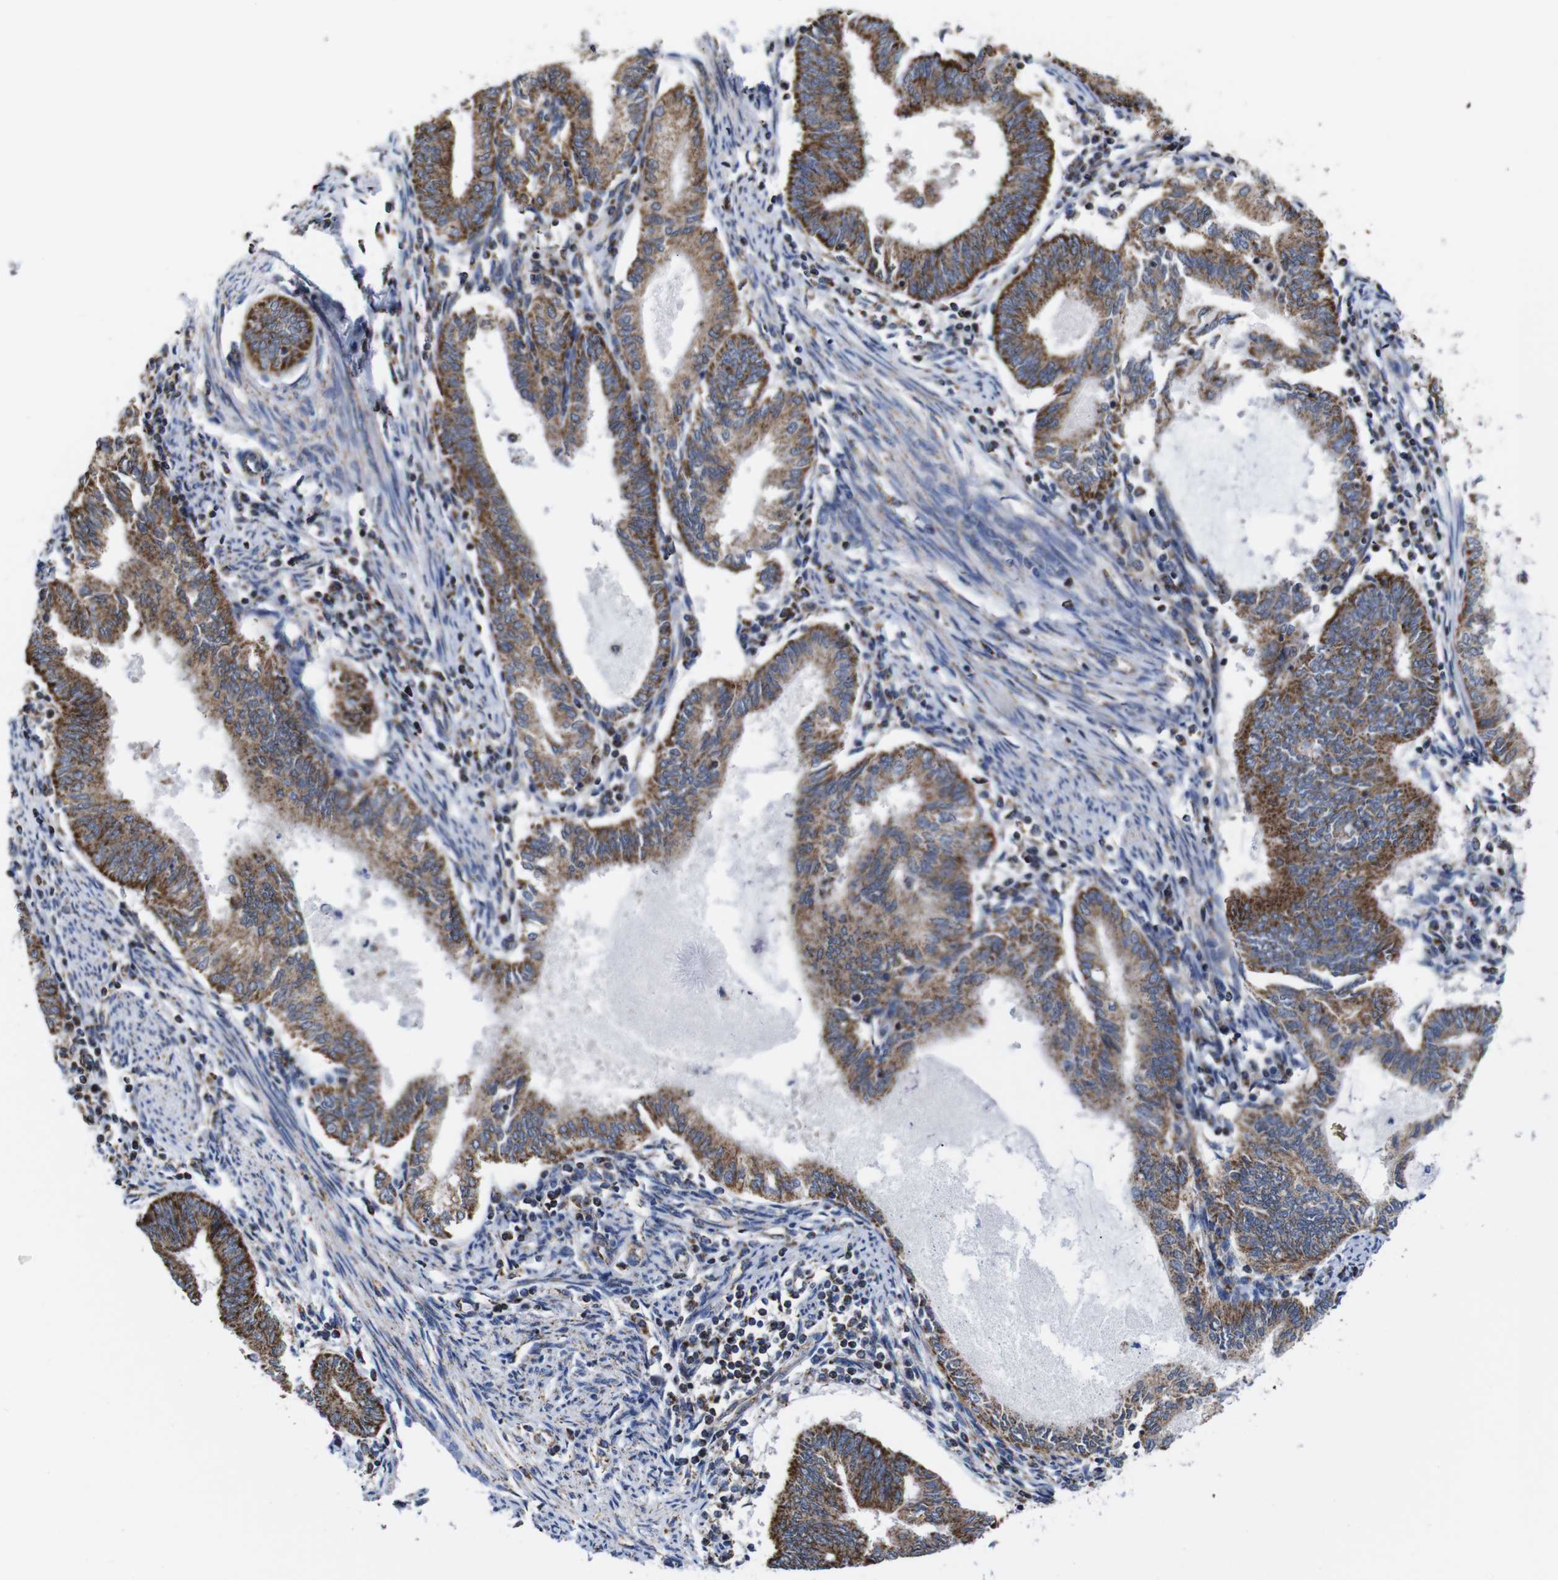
{"staining": {"intensity": "strong", "quantity": "25%-75%", "location": "cytoplasmic/membranous"}, "tissue": "endometrial cancer", "cell_type": "Tumor cells", "image_type": "cancer", "snomed": [{"axis": "morphology", "description": "Adenocarcinoma, NOS"}, {"axis": "topography", "description": "Endometrium"}], "caption": "Human endometrial cancer (adenocarcinoma) stained for a protein (brown) demonstrates strong cytoplasmic/membranous positive staining in about 25%-75% of tumor cells.", "gene": "C17orf80", "patient": {"sex": "female", "age": 86}}